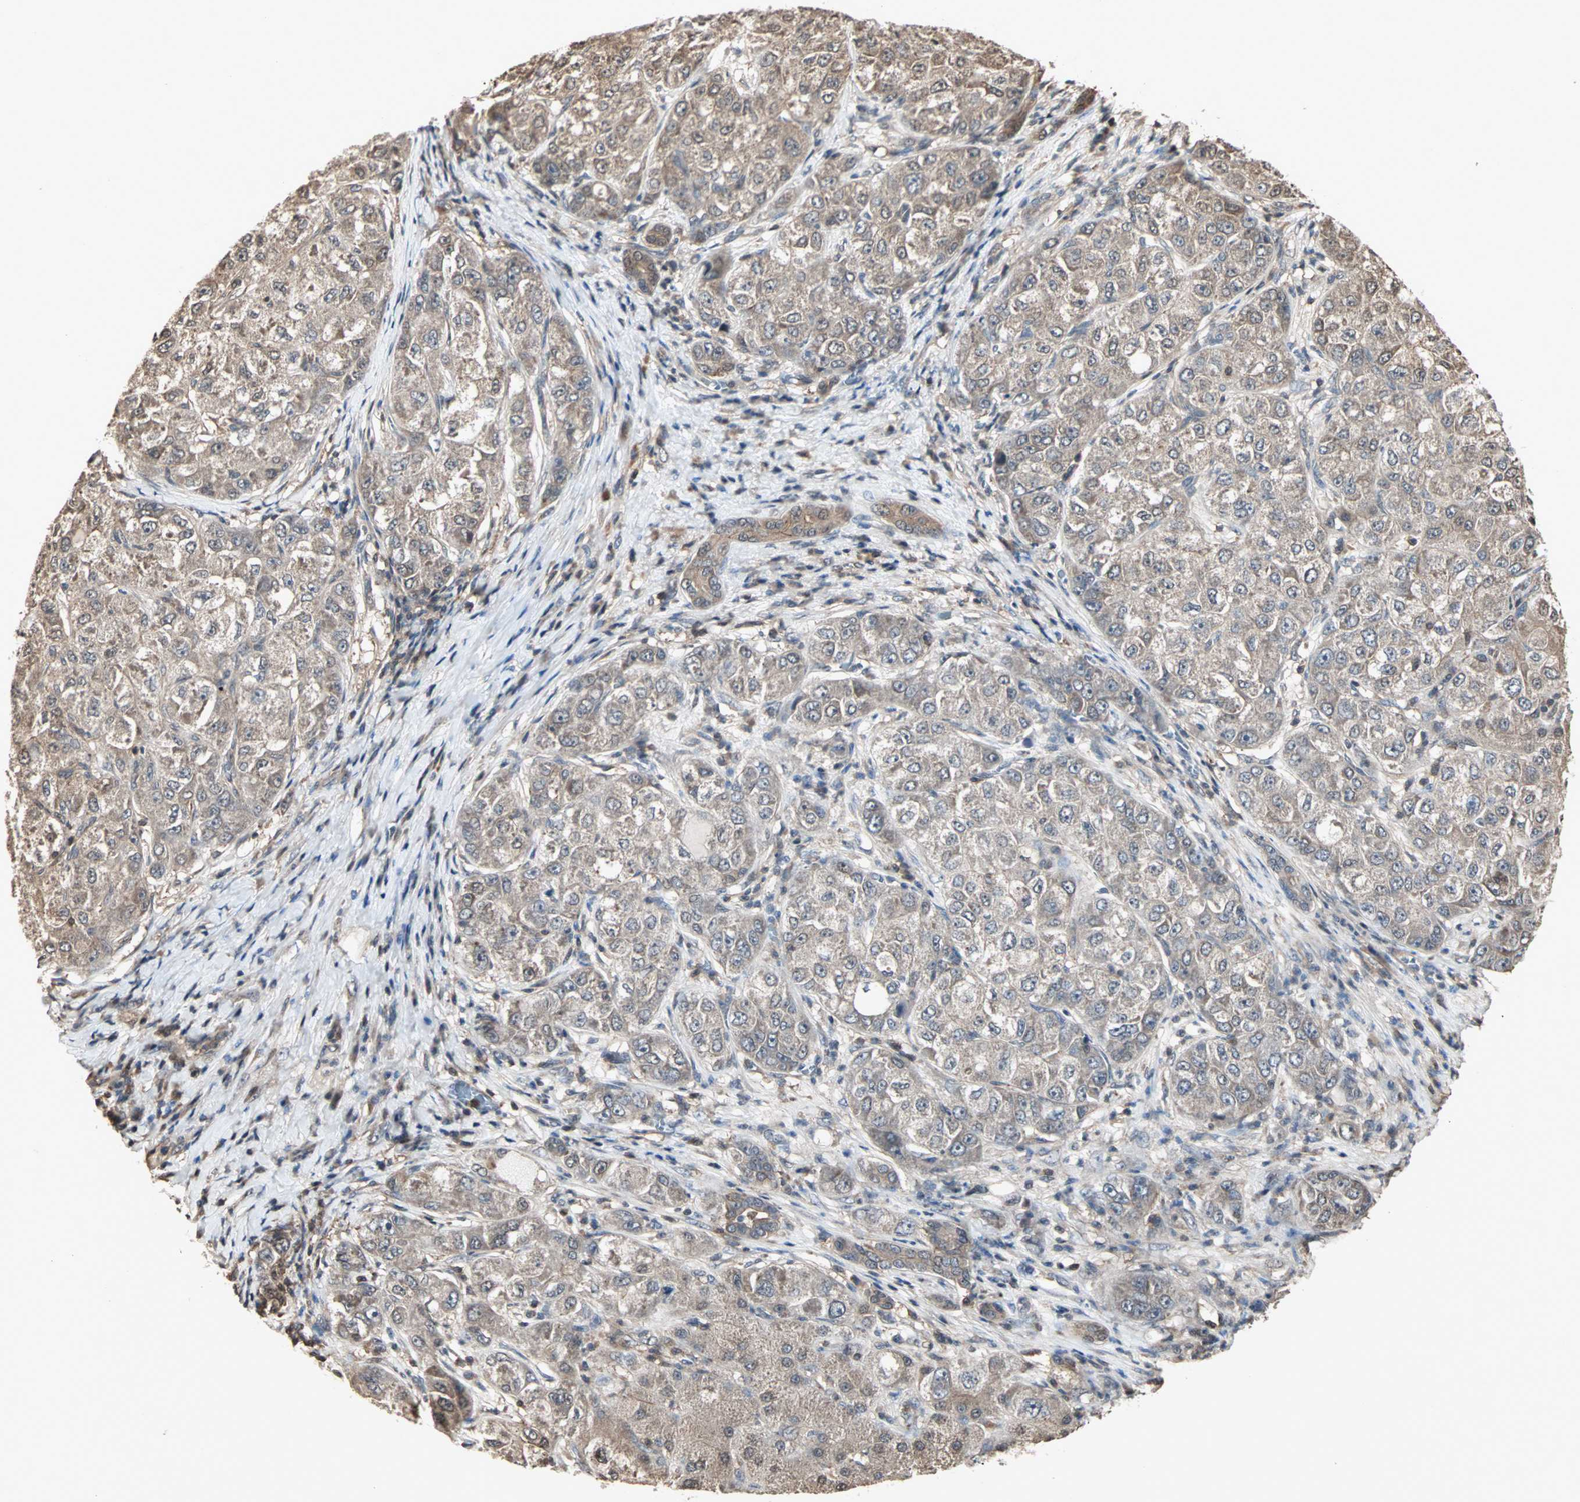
{"staining": {"intensity": "moderate", "quantity": ">75%", "location": "cytoplasmic/membranous"}, "tissue": "liver cancer", "cell_type": "Tumor cells", "image_type": "cancer", "snomed": [{"axis": "morphology", "description": "Carcinoma, Hepatocellular, NOS"}, {"axis": "topography", "description": "Liver"}], "caption": "Protein expression analysis of human liver cancer reveals moderate cytoplasmic/membranous positivity in about >75% of tumor cells.", "gene": "DRG2", "patient": {"sex": "male", "age": 80}}